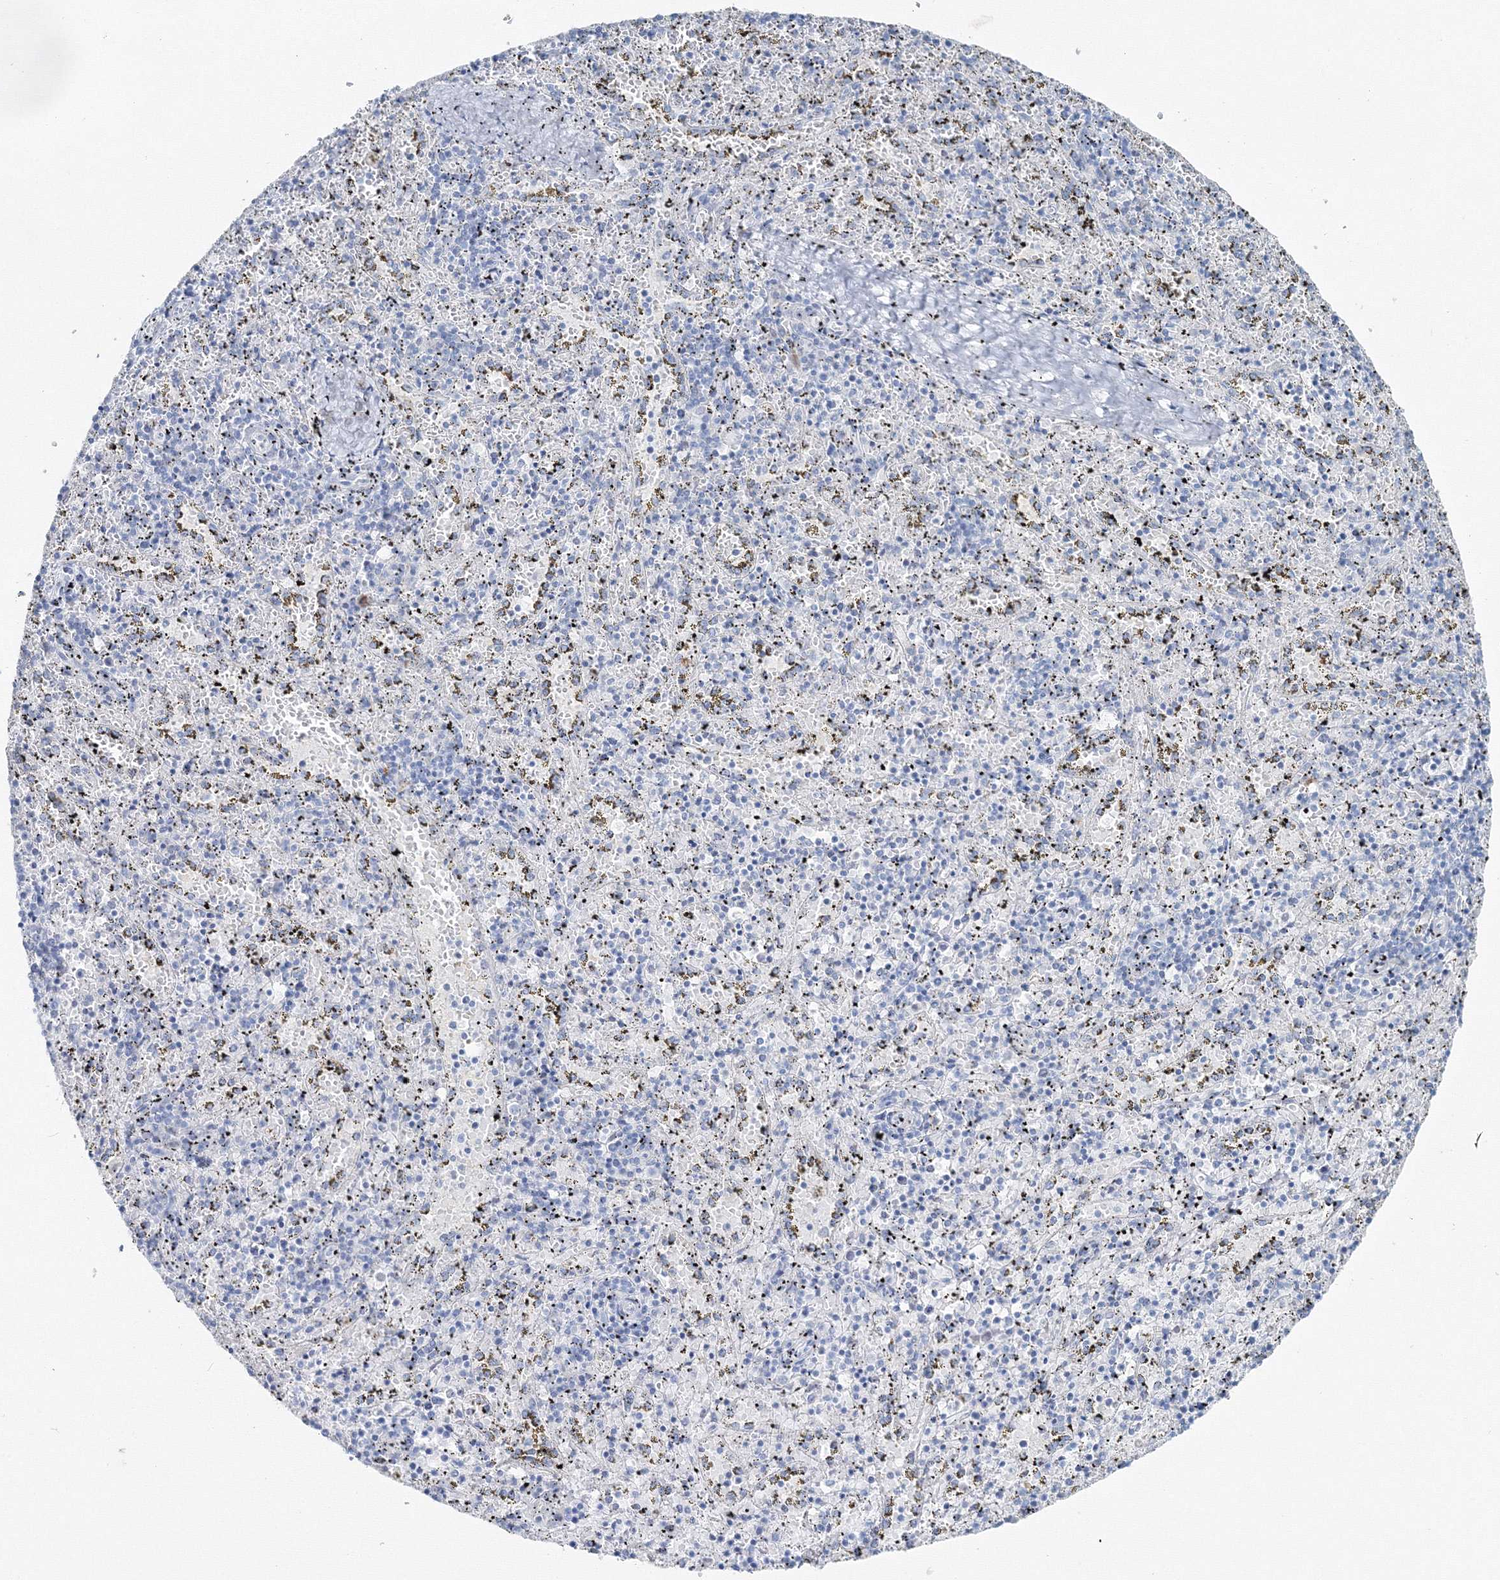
{"staining": {"intensity": "negative", "quantity": "none", "location": "none"}, "tissue": "spleen", "cell_type": "Cells in red pulp", "image_type": "normal", "snomed": [{"axis": "morphology", "description": "Normal tissue, NOS"}, {"axis": "topography", "description": "Spleen"}], "caption": "A histopathology image of spleen stained for a protein reveals no brown staining in cells in red pulp.", "gene": "GCKR", "patient": {"sex": "male", "age": 11}}